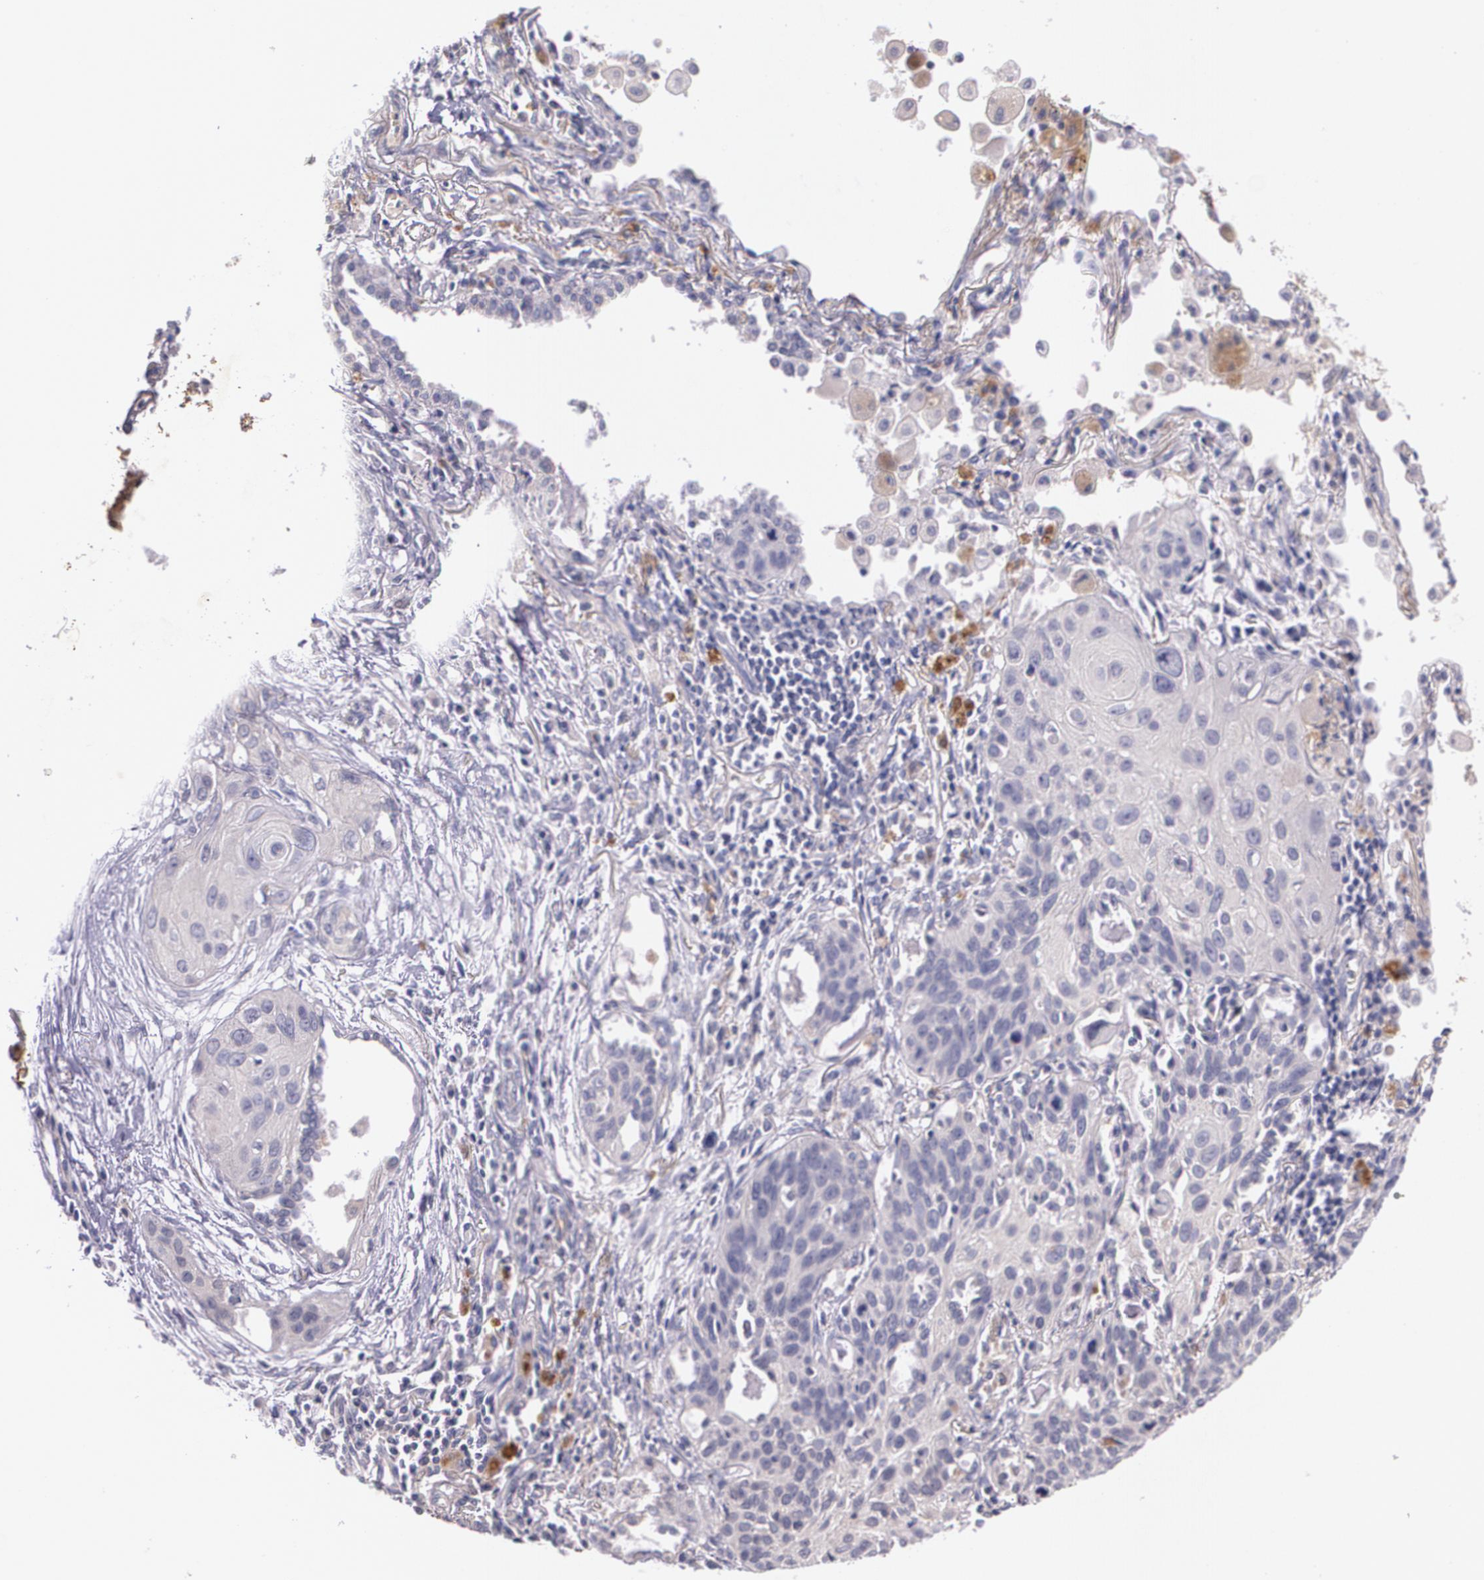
{"staining": {"intensity": "weak", "quantity": "25%-75%", "location": "cytoplasmic/membranous"}, "tissue": "lung cancer", "cell_type": "Tumor cells", "image_type": "cancer", "snomed": [{"axis": "morphology", "description": "Squamous cell carcinoma, NOS"}, {"axis": "topography", "description": "Lung"}], "caption": "Human squamous cell carcinoma (lung) stained with a protein marker shows weak staining in tumor cells.", "gene": "TM4SF1", "patient": {"sex": "male", "age": 71}}